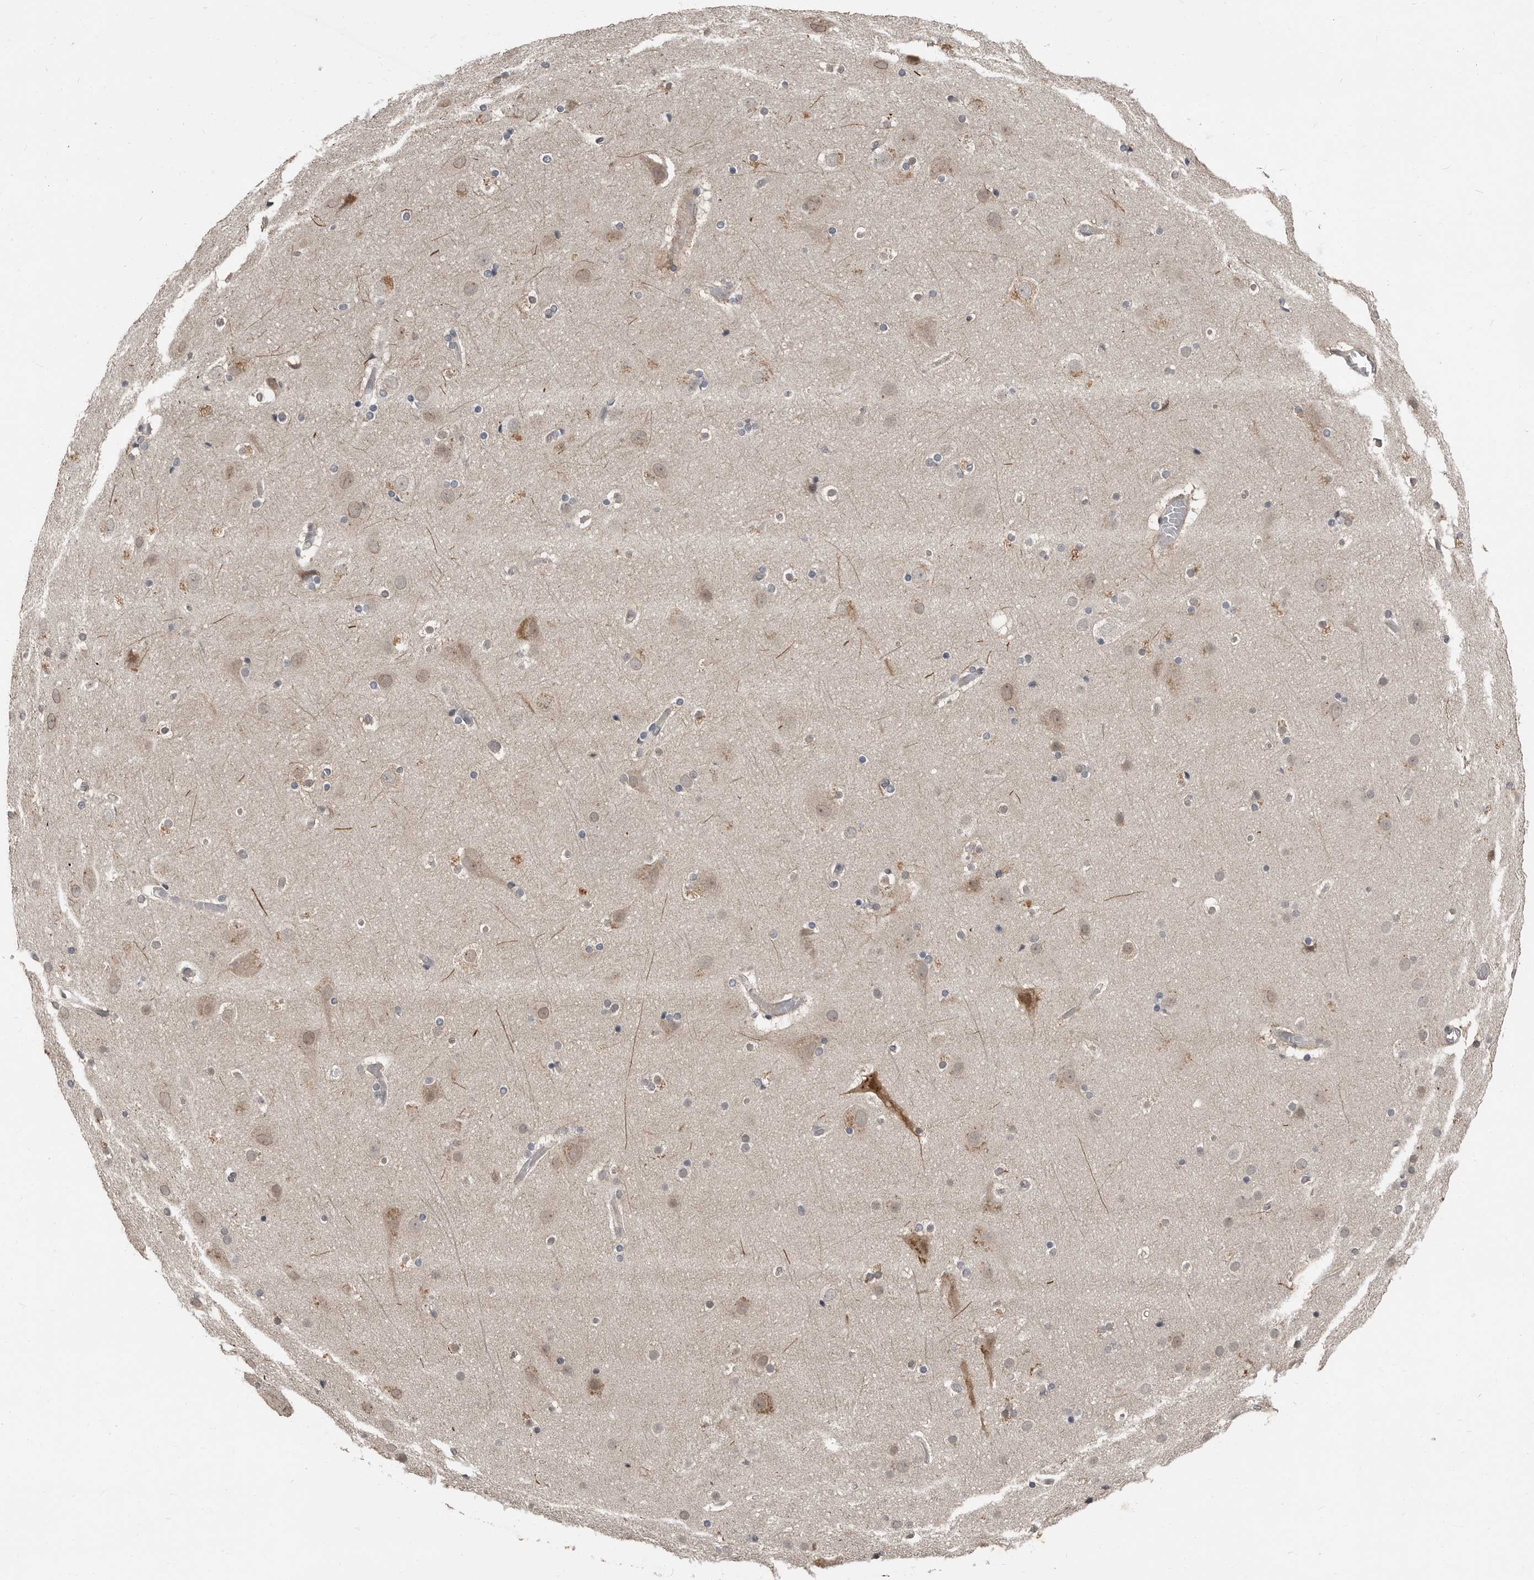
{"staining": {"intensity": "negative", "quantity": "none", "location": "none"}, "tissue": "cerebral cortex", "cell_type": "Endothelial cells", "image_type": "normal", "snomed": [{"axis": "morphology", "description": "Normal tissue, NOS"}, {"axis": "topography", "description": "Cerebral cortex"}], "caption": "The IHC image has no significant expression in endothelial cells of cerebral cortex. (Immunohistochemistry, brightfield microscopy, high magnification).", "gene": "APOL6", "patient": {"sex": "male", "age": 57}}